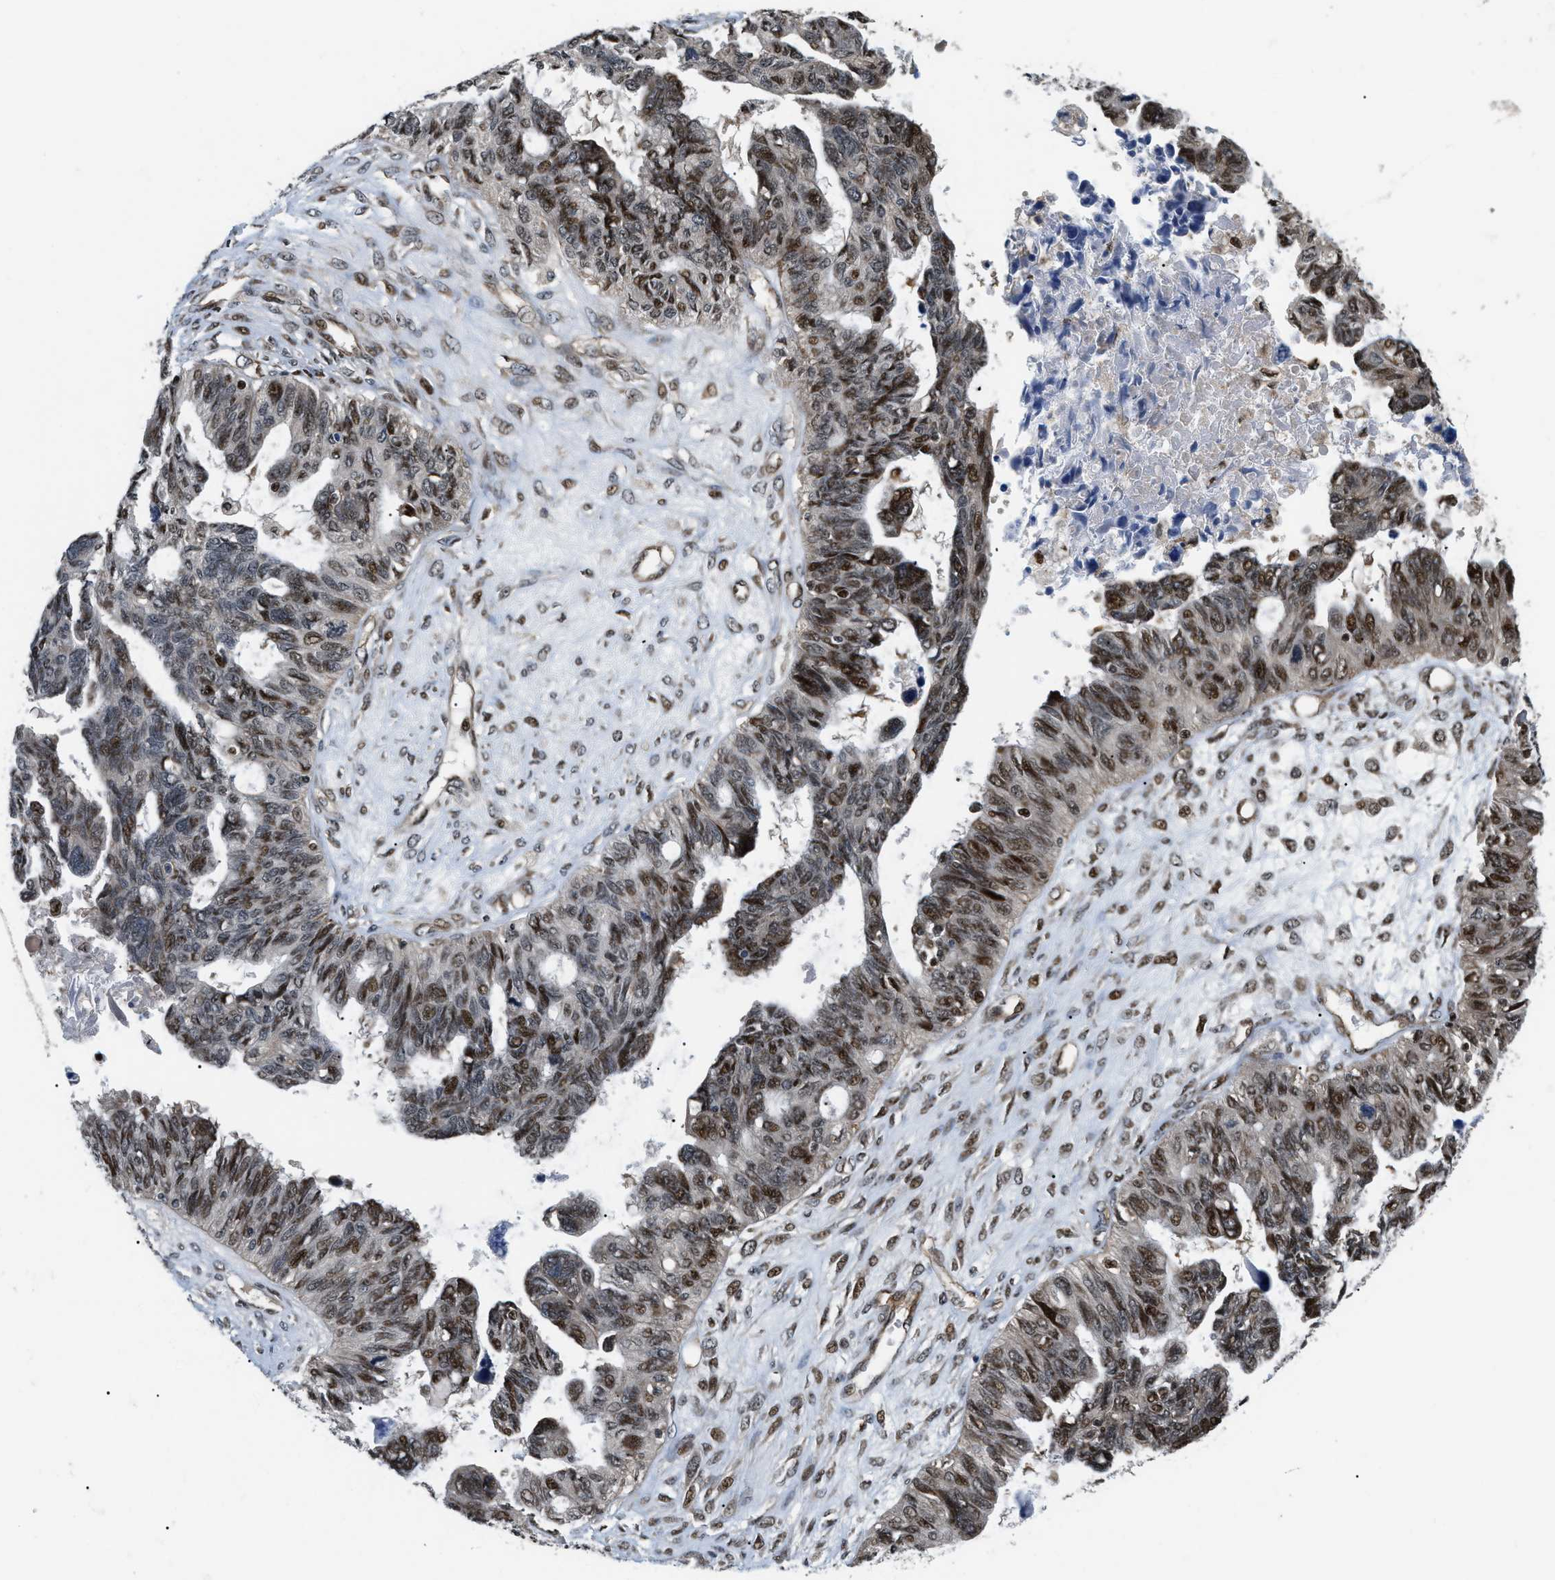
{"staining": {"intensity": "strong", "quantity": "25%-75%", "location": "cytoplasmic/membranous,nuclear"}, "tissue": "ovarian cancer", "cell_type": "Tumor cells", "image_type": "cancer", "snomed": [{"axis": "morphology", "description": "Cystadenocarcinoma, serous, NOS"}, {"axis": "topography", "description": "Ovary"}], "caption": "The micrograph shows staining of serous cystadenocarcinoma (ovarian), revealing strong cytoplasmic/membranous and nuclear protein staining (brown color) within tumor cells. (Brightfield microscopy of DAB IHC at high magnification).", "gene": "LTA4H", "patient": {"sex": "female", "age": 79}}